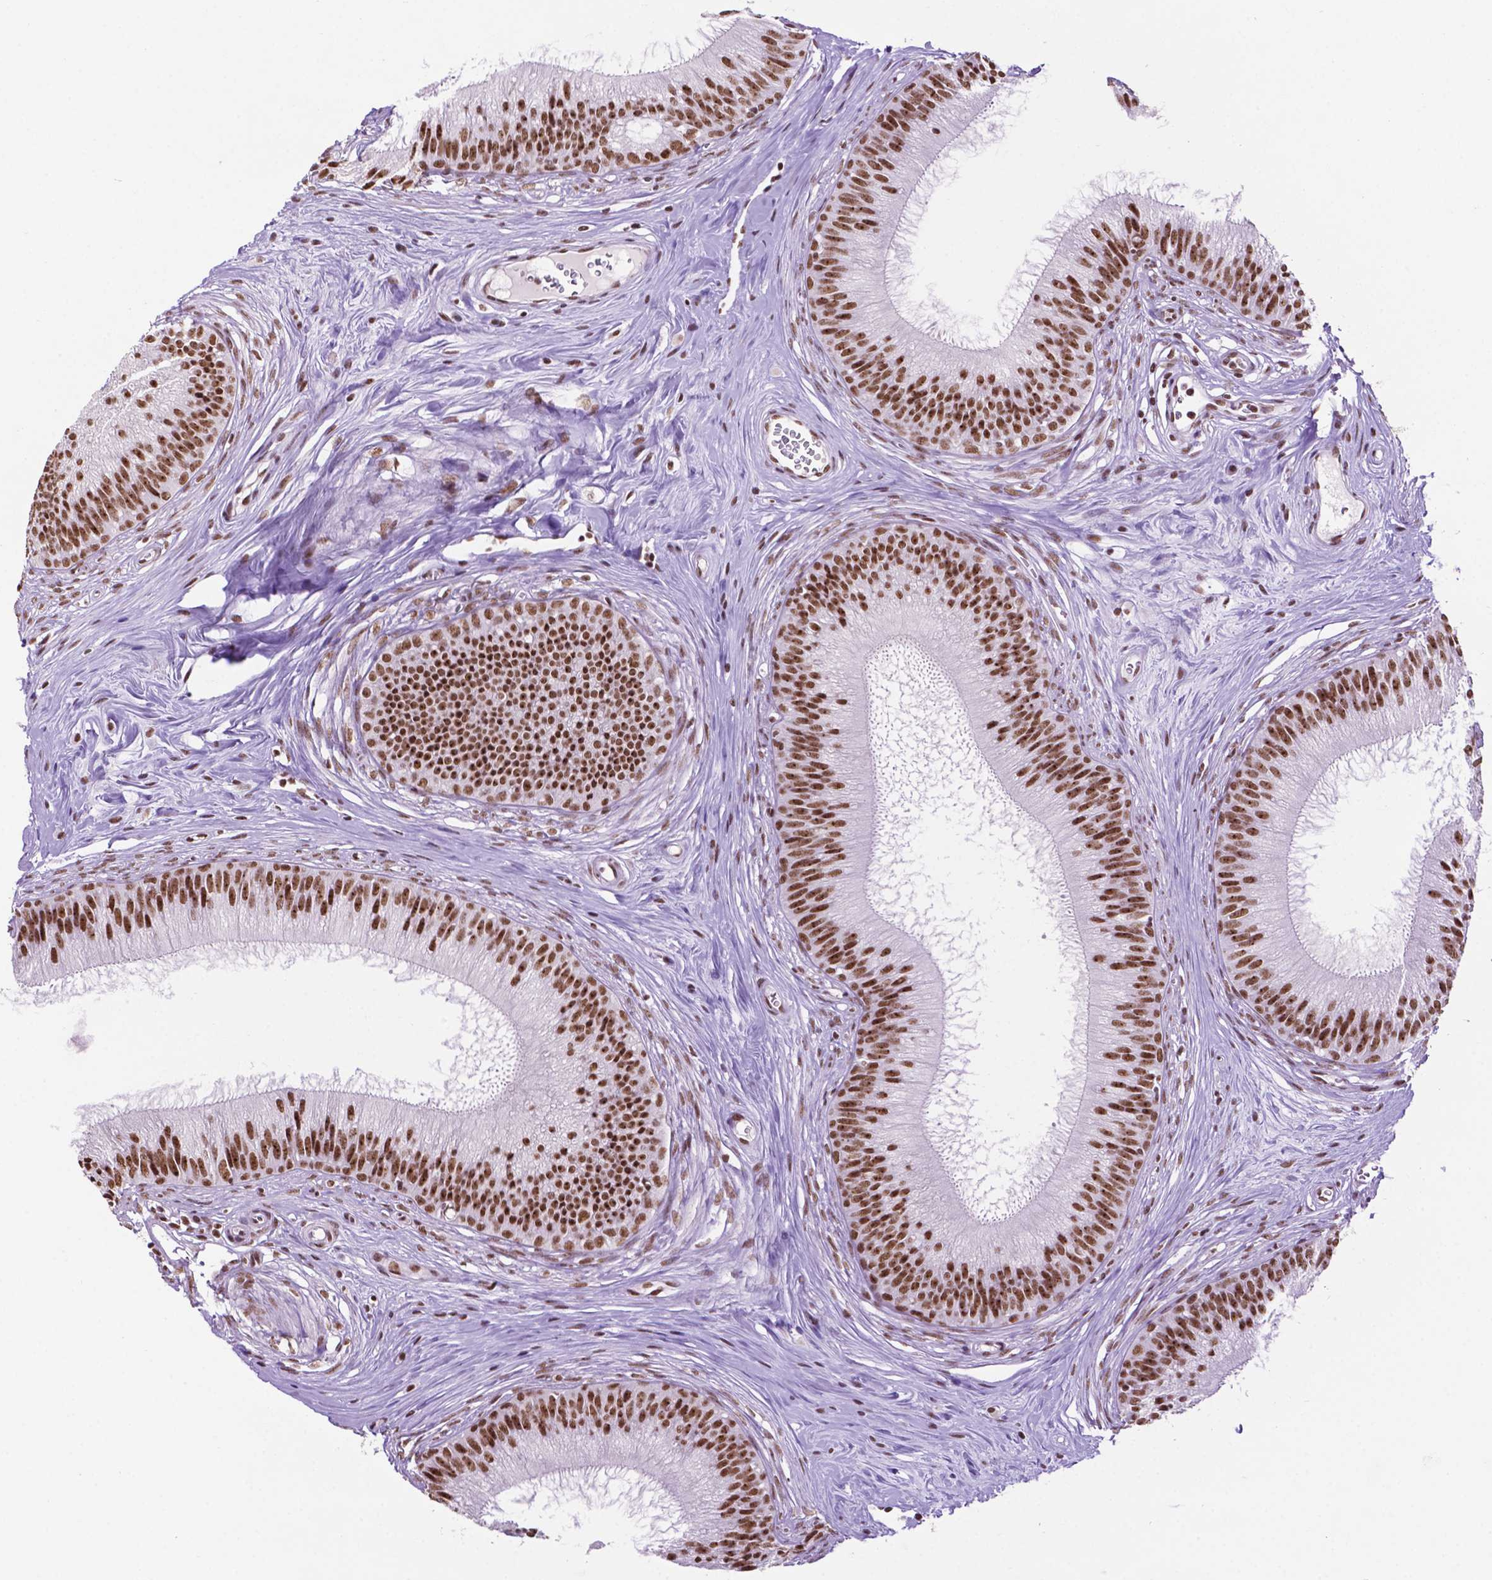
{"staining": {"intensity": "strong", "quantity": ">75%", "location": "nuclear"}, "tissue": "epididymis", "cell_type": "Glandular cells", "image_type": "normal", "snomed": [{"axis": "morphology", "description": "Normal tissue, NOS"}, {"axis": "topography", "description": "Epididymis"}], "caption": "The immunohistochemical stain labels strong nuclear positivity in glandular cells of normal epididymis. The staining was performed using DAB (3,3'-diaminobenzidine), with brown indicating positive protein expression. Nuclei are stained blue with hematoxylin.", "gene": "CCAR2", "patient": {"sex": "male", "age": 24}}